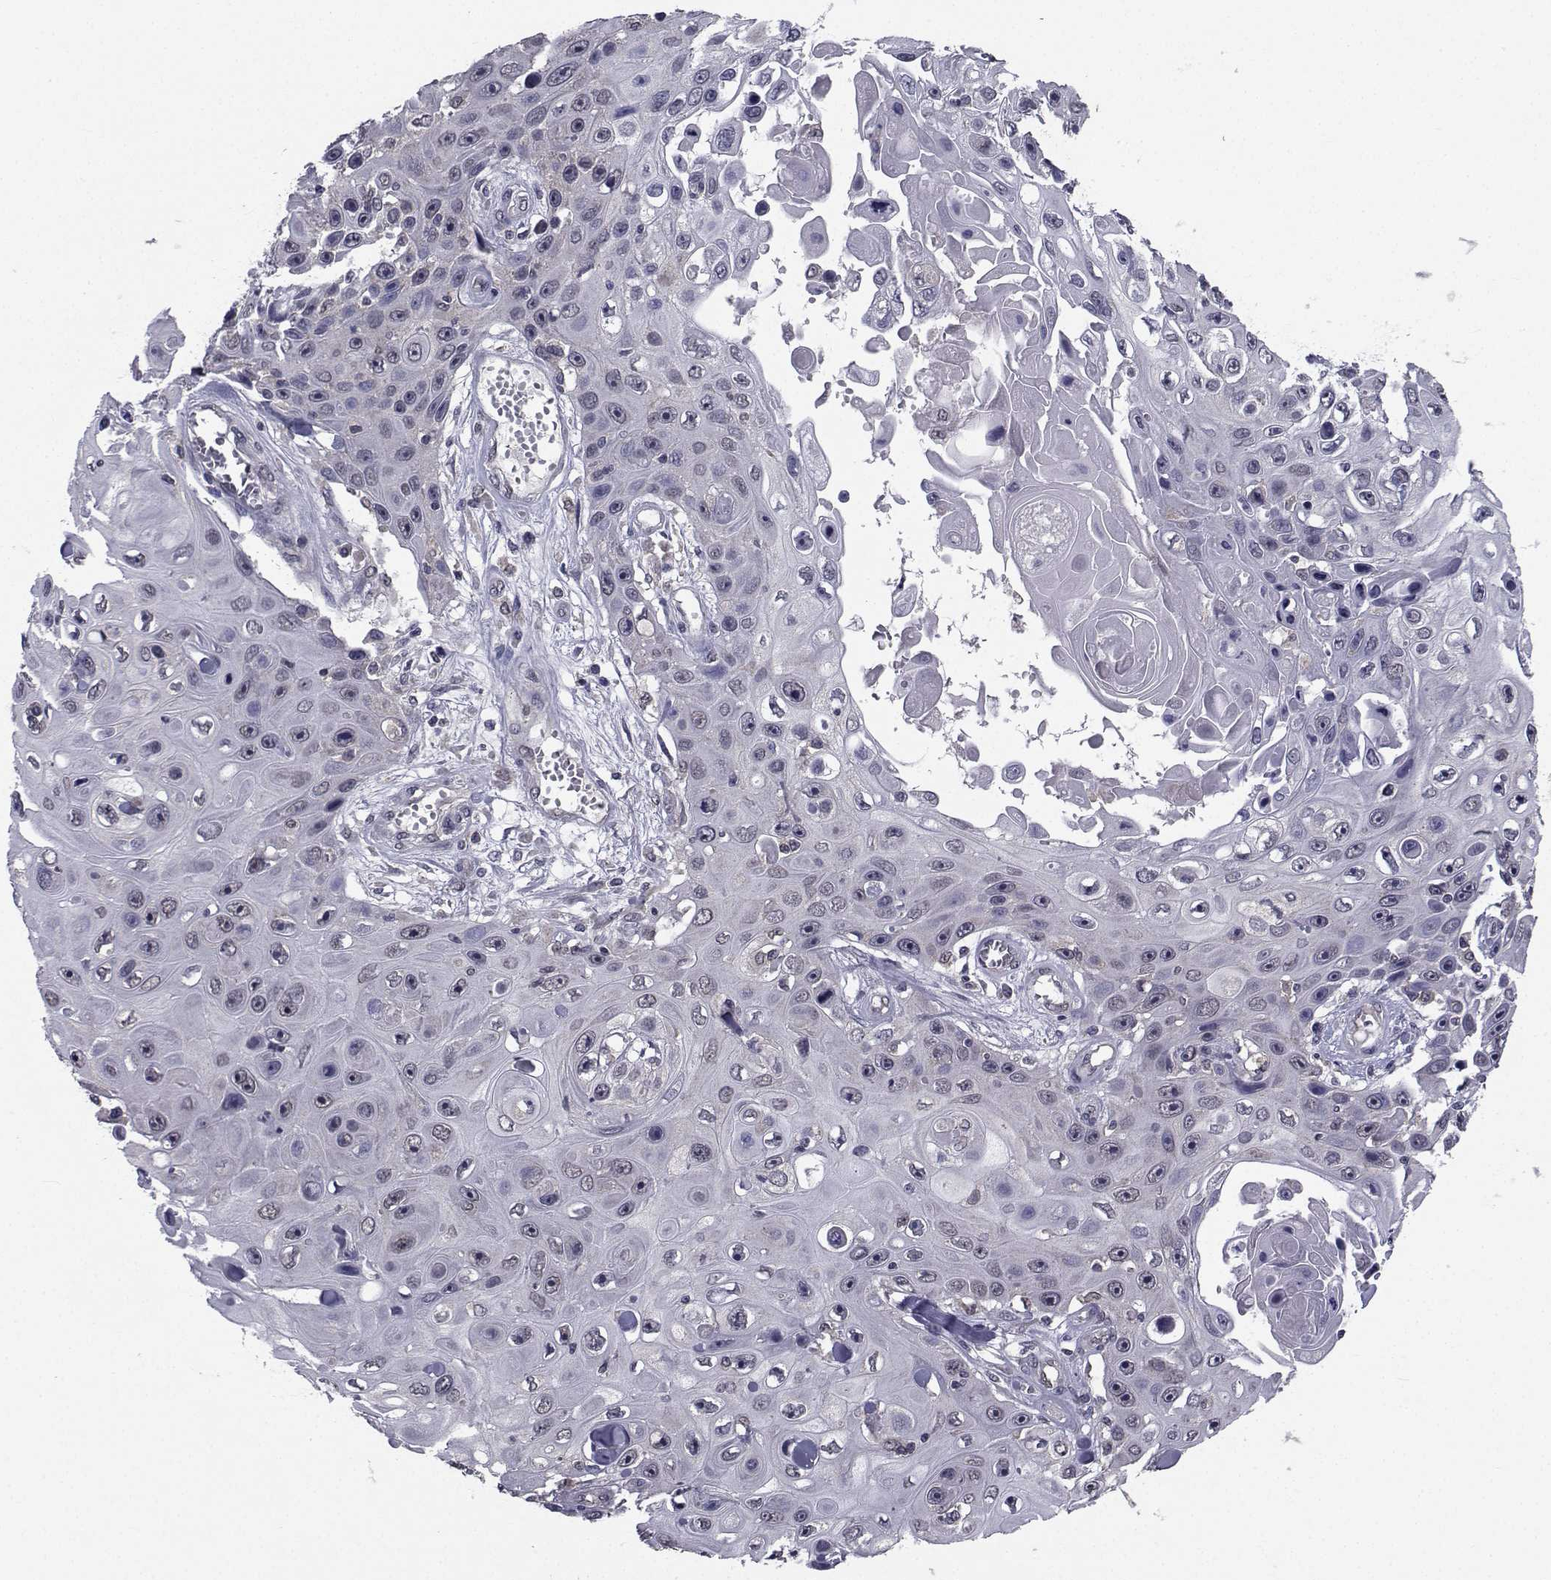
{"staining": {"intensity": "negative", "quantity": "none", "location": "none"}, "tissue": "skin cancer", "cell_type": "Tumor cells", "image_type": "cancer", "snomed": [{"axis": "morphology", "description": "Squamous cell carcinoma, NOS"}, {"axis": "topography", "description": "Skin"}], "caption": "Immunohistochemistry (IHC) of skin cancer (squamous cell carcinoma) shows no expression in tumor cells.", "gene": "CYP2S1", "patient": {"sex": "male", "age": 82}}